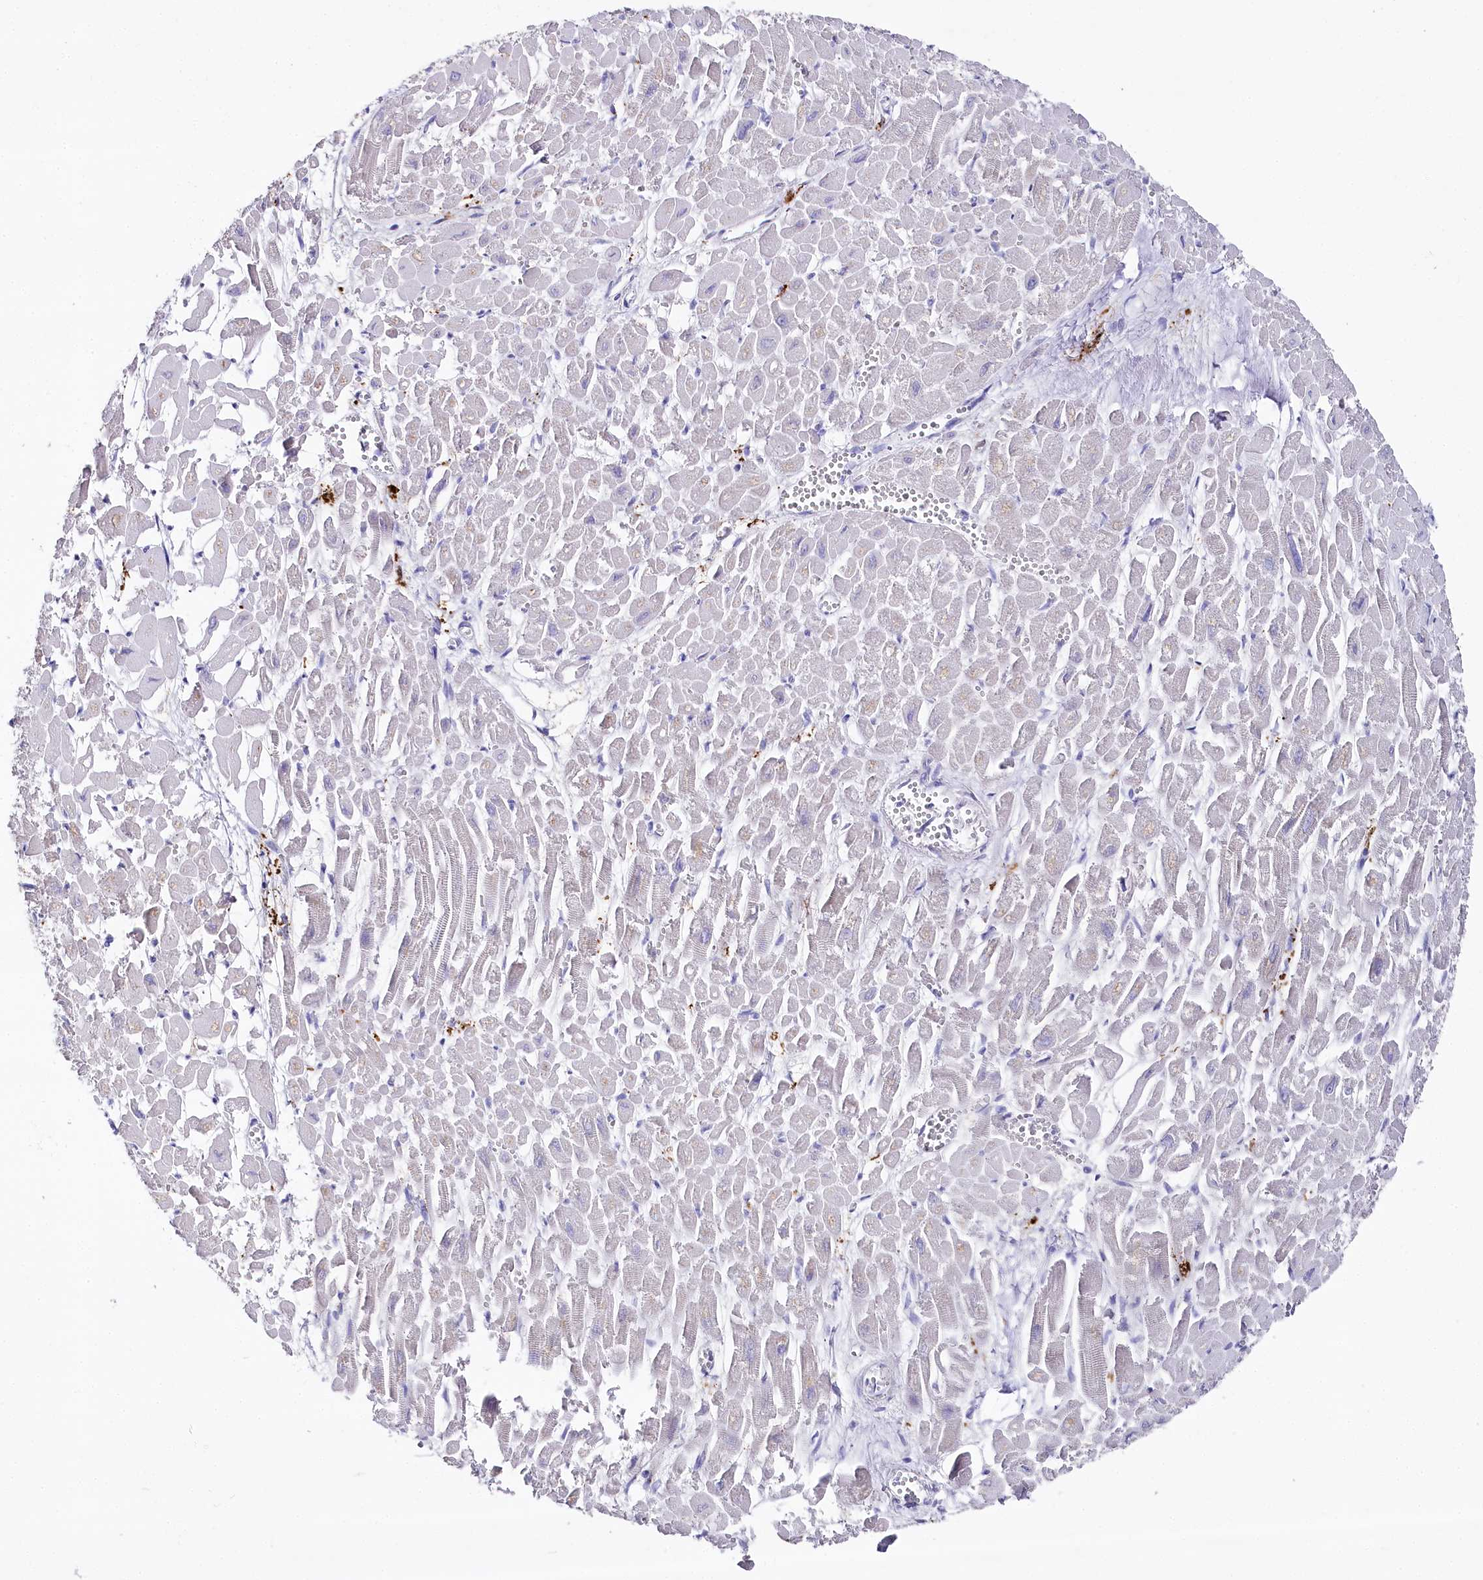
{"staining": {"intensity": "negative", "quantity": "none", "location": "none"}, "tissue": "heart muscle", "cell_type": "Cardiomyocytes", "image_type": "normal", "snomed": [{"axis": "morphology", "description": "Normal tissue, NOS"}, {"axis": "topography", "description": "Heart"}], "caption": "Cardiomyocytes show no significant protein positivity in benign heart muscle. (Stains: DAB (3,3'-diaminobenzidine) immunohistochemistry with hematoxylin counter stain, Microscopy: brightfield microscopy at high magnification).", "gene": "CLEC4M", "patient": {"sex": "male", "age": 54}}